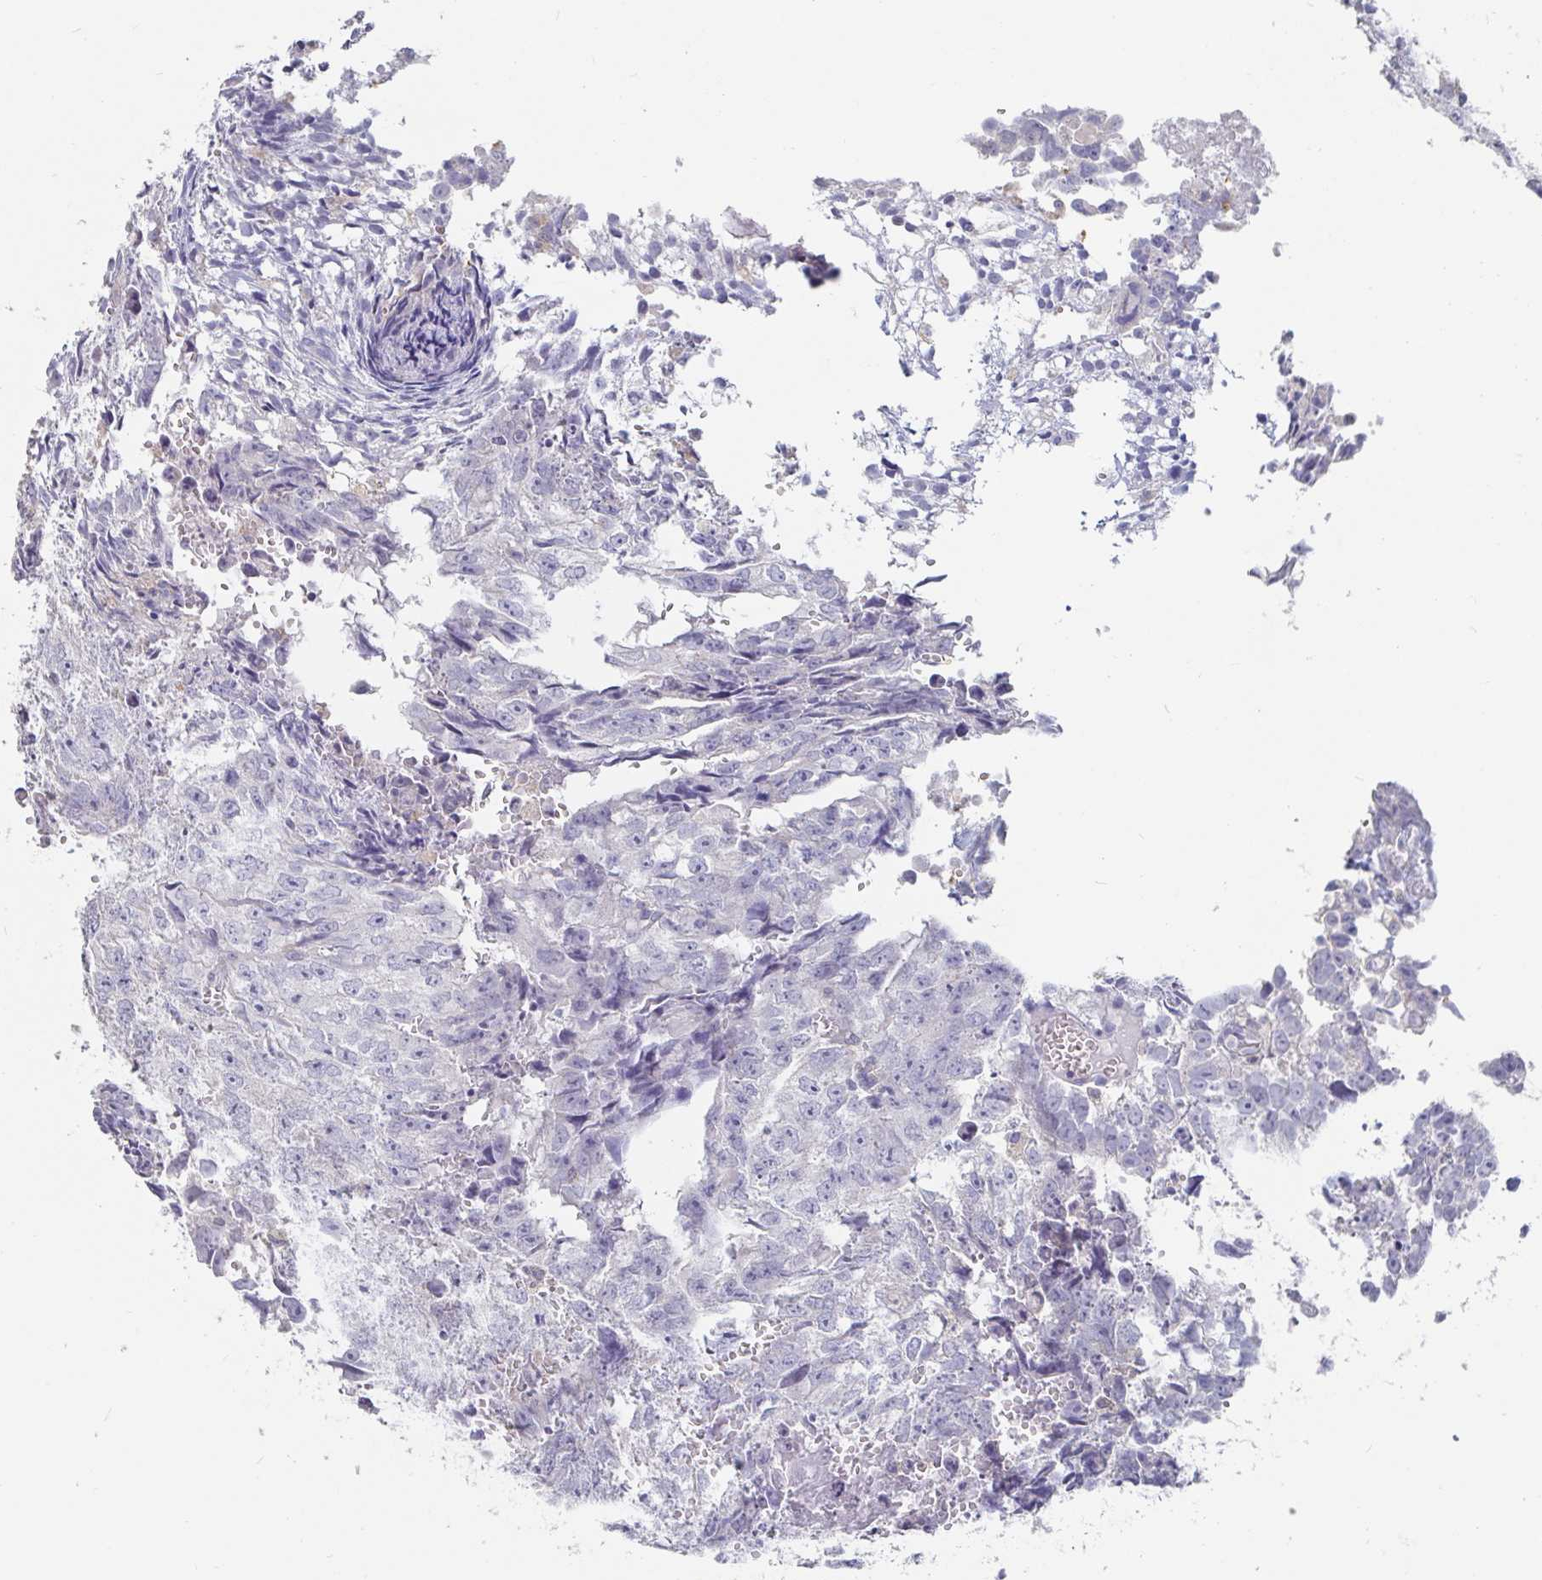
{"staining": {"intensity": "negative", "quantity": "none", "location": "none"}, "tissue": "testis cancer", "cell_type": "Tumor cells", "image_type": "cancer", "snomed": [{"axis": "morphology", "description": "Carcinoma, Embryonal, NOS"}, {"axis": "morphology", "description": "Teratoma, malignant, NOS"}, {"axis": "topography", "description": "Testis"}], "caption": "Histopathology image shows no protein positivity in tumor cells of testis teratoma (malignant) tissue.", "gene": "SPPL3", "patient": {"sex": "male", "age": 24}}